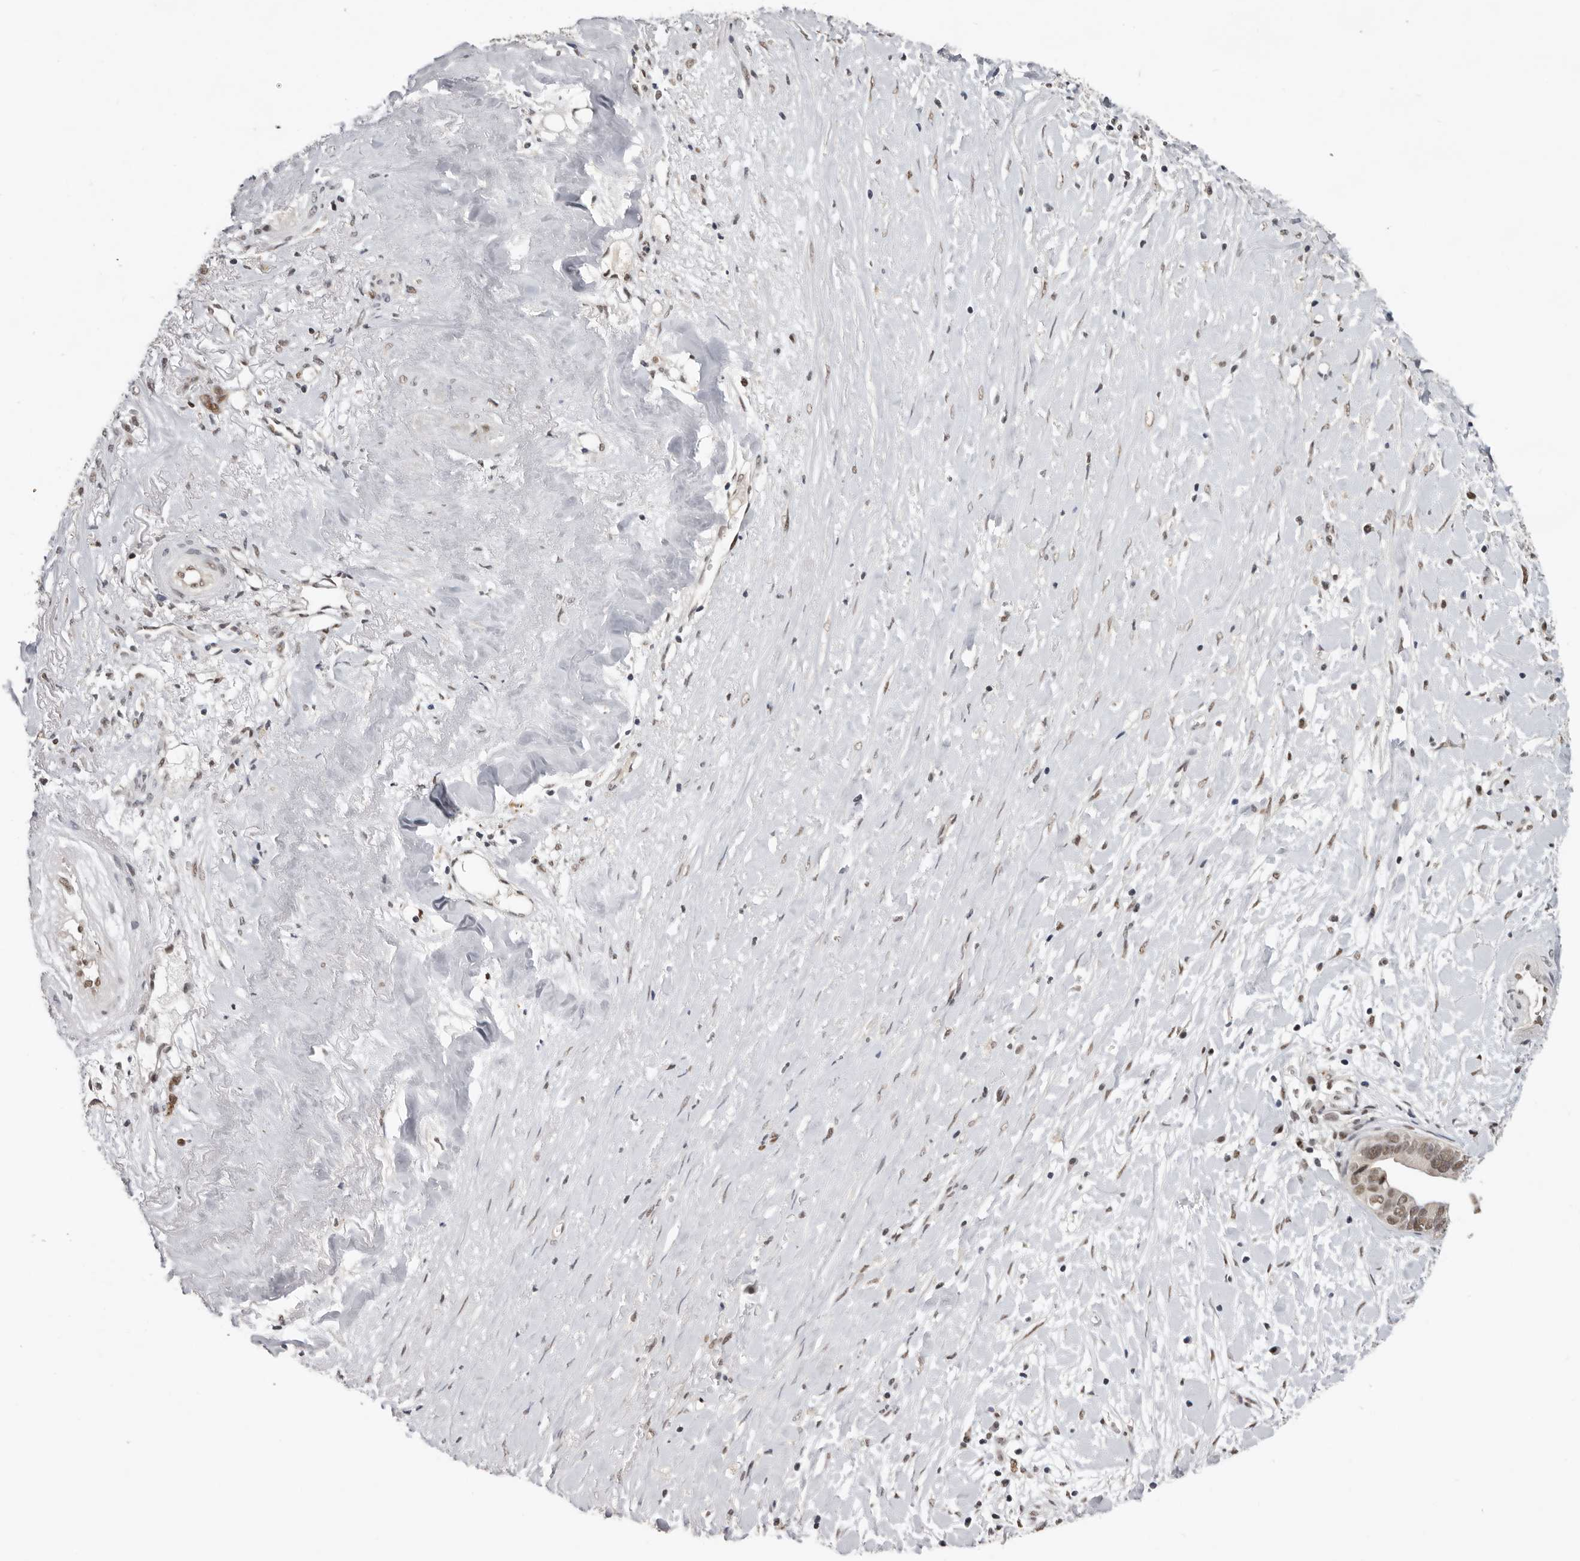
{"staining": {"intensity": "moderate", "quantity": ">75%", "location": "nuclear"}, "tissue": "liver cancer", "cell_type": "Tumor cells", "image_type": "cancer", "snomed": [{"axis": "morphology", "description": "Cholangiocarcinoma"}, {"axis": "topography", "description": "Liver"}], "caption": "Immunohistochemical staining of human cholangiocarcinoma (liver) shows medium levels of moderate nuclear staining in approximately >75% of tumor cells.", "gene": "BRCA2", "patient": {"sex": "female", "age": 79}}